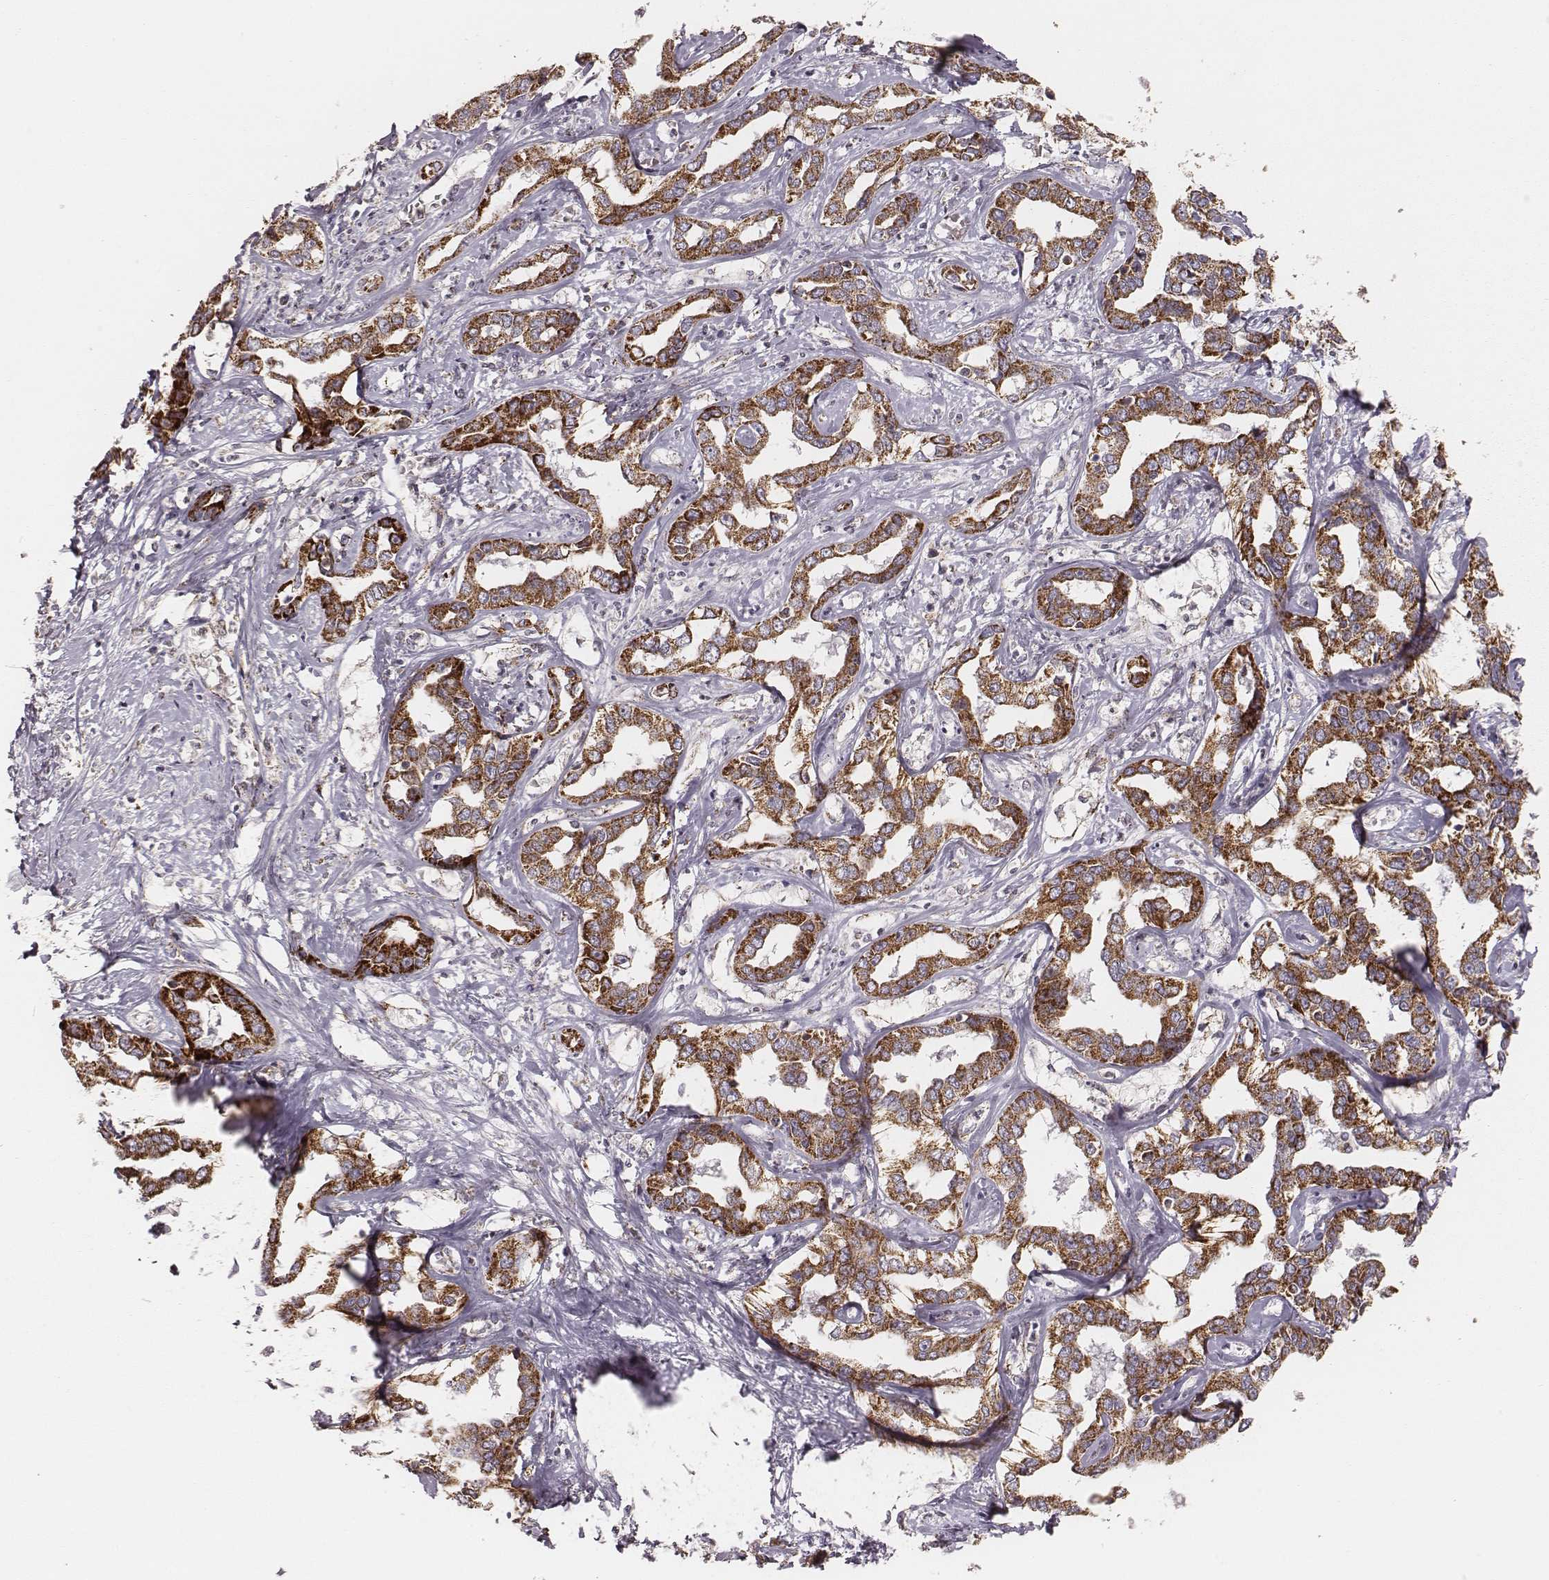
{"staining": {"intensity": "moderate", "quantity": ">75%", "location": "cytoplasmic/membranous"}, "tissue": "liver cancer", "cell_type": "Tumor cells", "image_type": "cancer", "snomed": [{"axis": "morphology", "description": "Cholangiocarcinoma"}, {"axis": "topography", "description": "Liver"}], "caption": "Tumor cells reveal medium levels of moderate cytoplasmic/membranous positivity in about >75% of cells in liver cancer. (DAB (3,3'-diaminobenzidine) IHC with brightfield microscopy, high magnification).", "gene": "TUFM", "patient": {"sex": "male", "age": 59}}